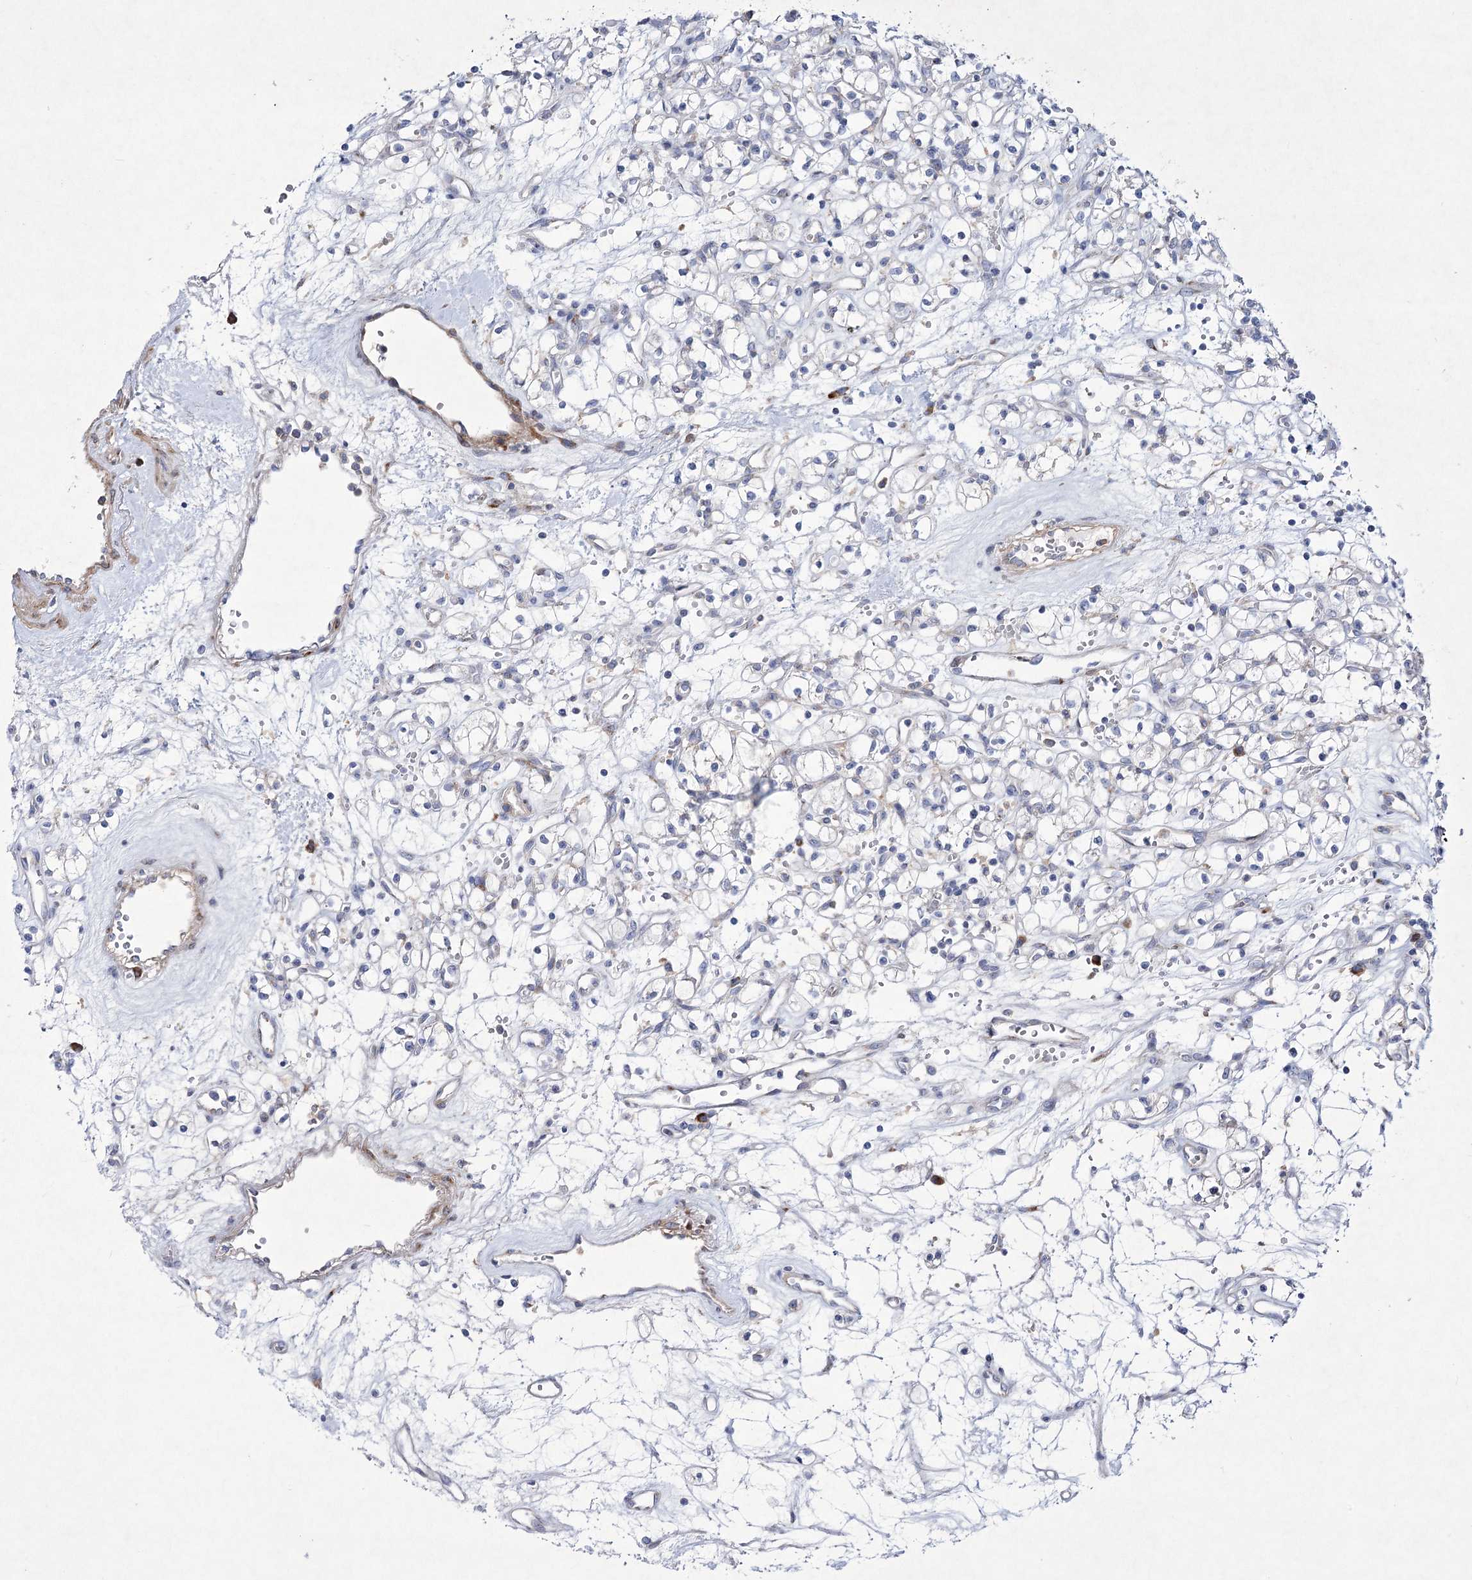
{"staining": {"intensity": "negative", "quantity": "none", "location": "none"}, "tissue": "renal cancer", "cell_type": "Tumor cells", "image_type": "cancer", "snomed": [{"axis": "morphology", "description": "Adenocarcinoma, NOS"}, {"axis": "topography", "description": "Kidney"}], "caption": "This is an immunohistochemistry micrograph of renal adenocarcinoma. There is no positivity in tumor cells.", "gene": "ARFGEF3", "patient": {"sex": "female", "age": 59}}